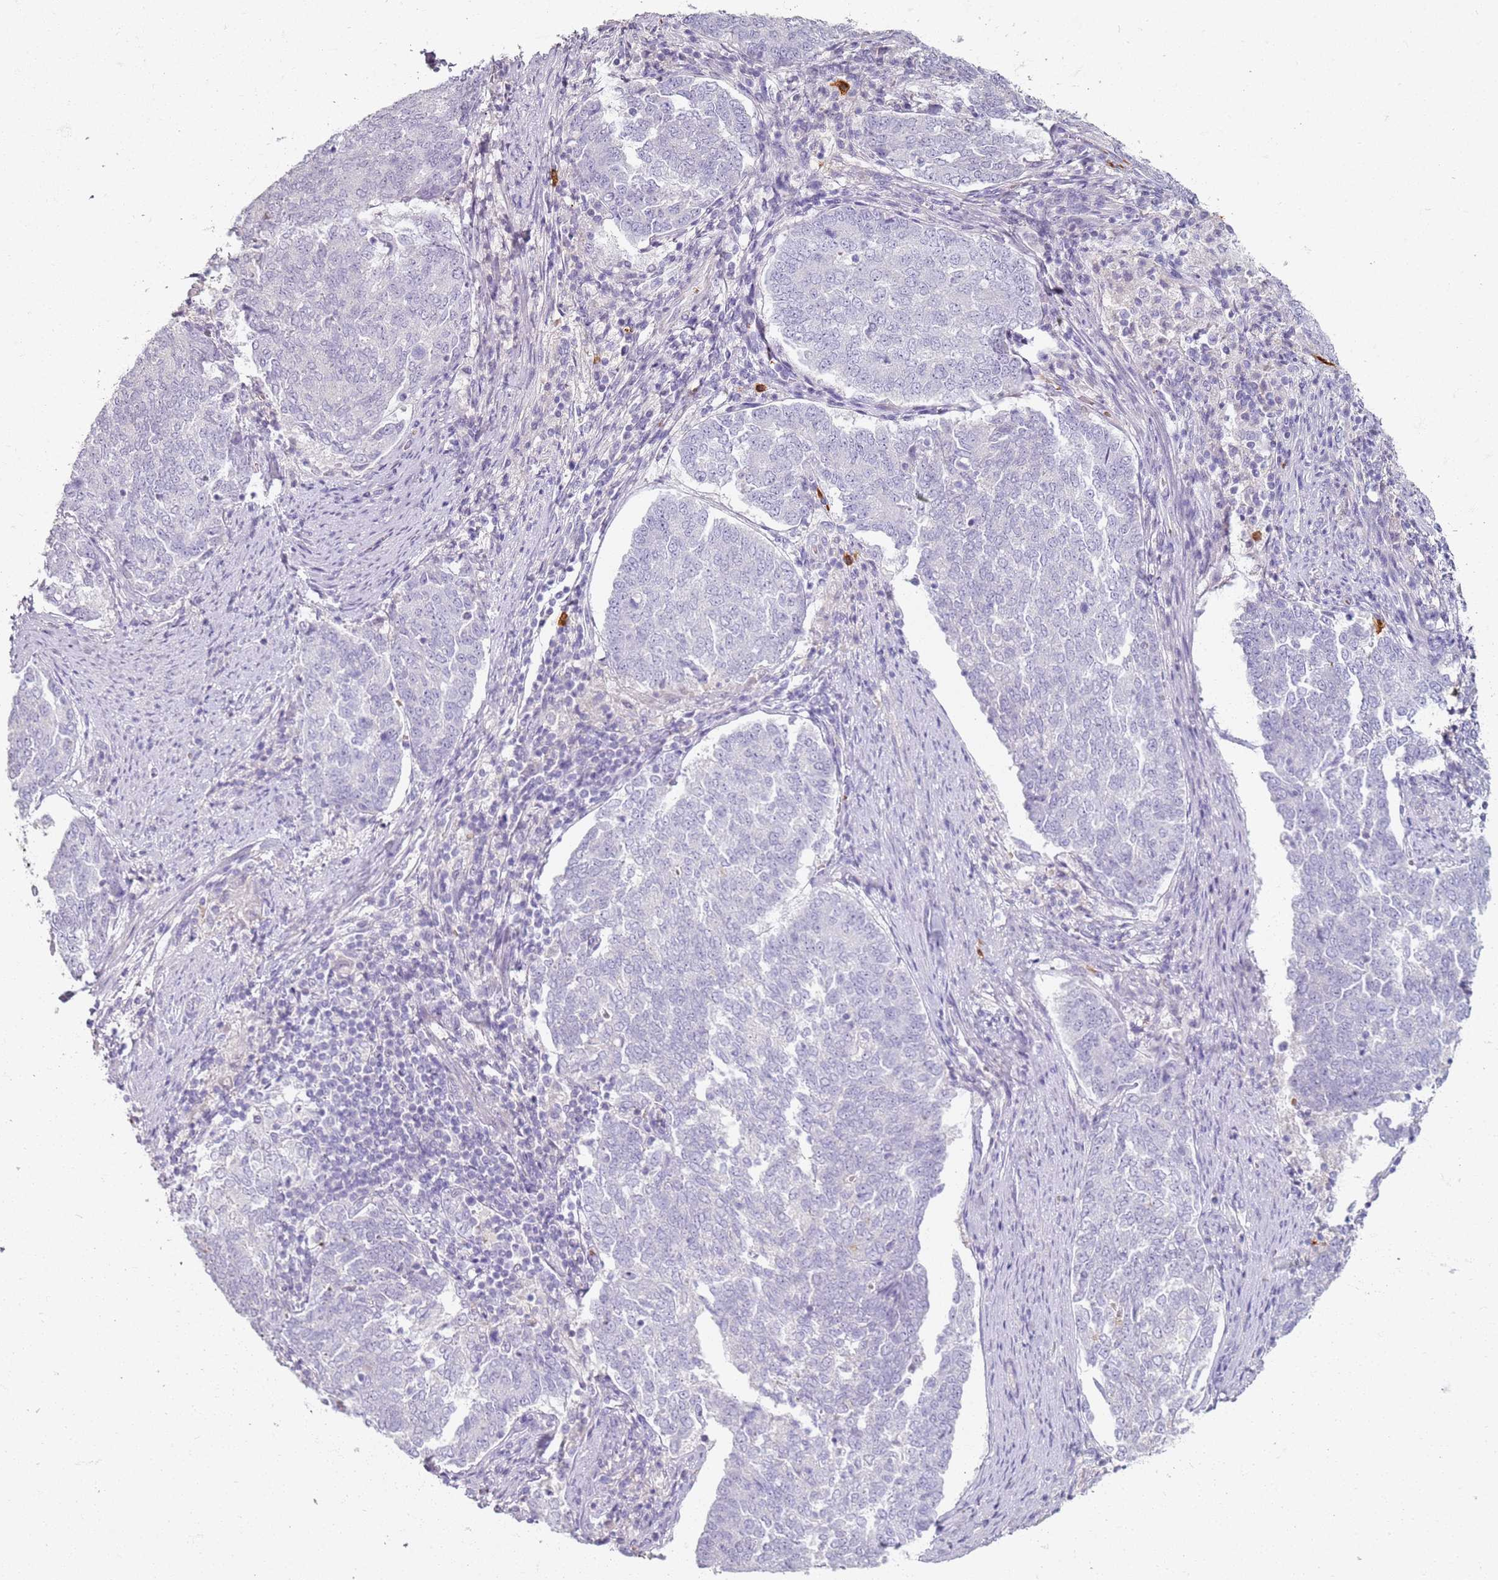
{"staining": {"intensity": "negative", "quantity": "none", "location": "none"}, "tissue": "endometrial cancer", "cell_type": "Tumor cells", "image_type": "cancer", "snomed": [{"axis": "morphology", "description": "Adenocarcinoma, NOS"}, {"axis": "topography", "description": "Endometrium"}], "caption": "Endometrial adenocarcinoma stained for a protein using immunohistochemistry shows no expression tumor cells.", "gene": "CD40LG", "patient": {"sex": "female", "age": 80}}